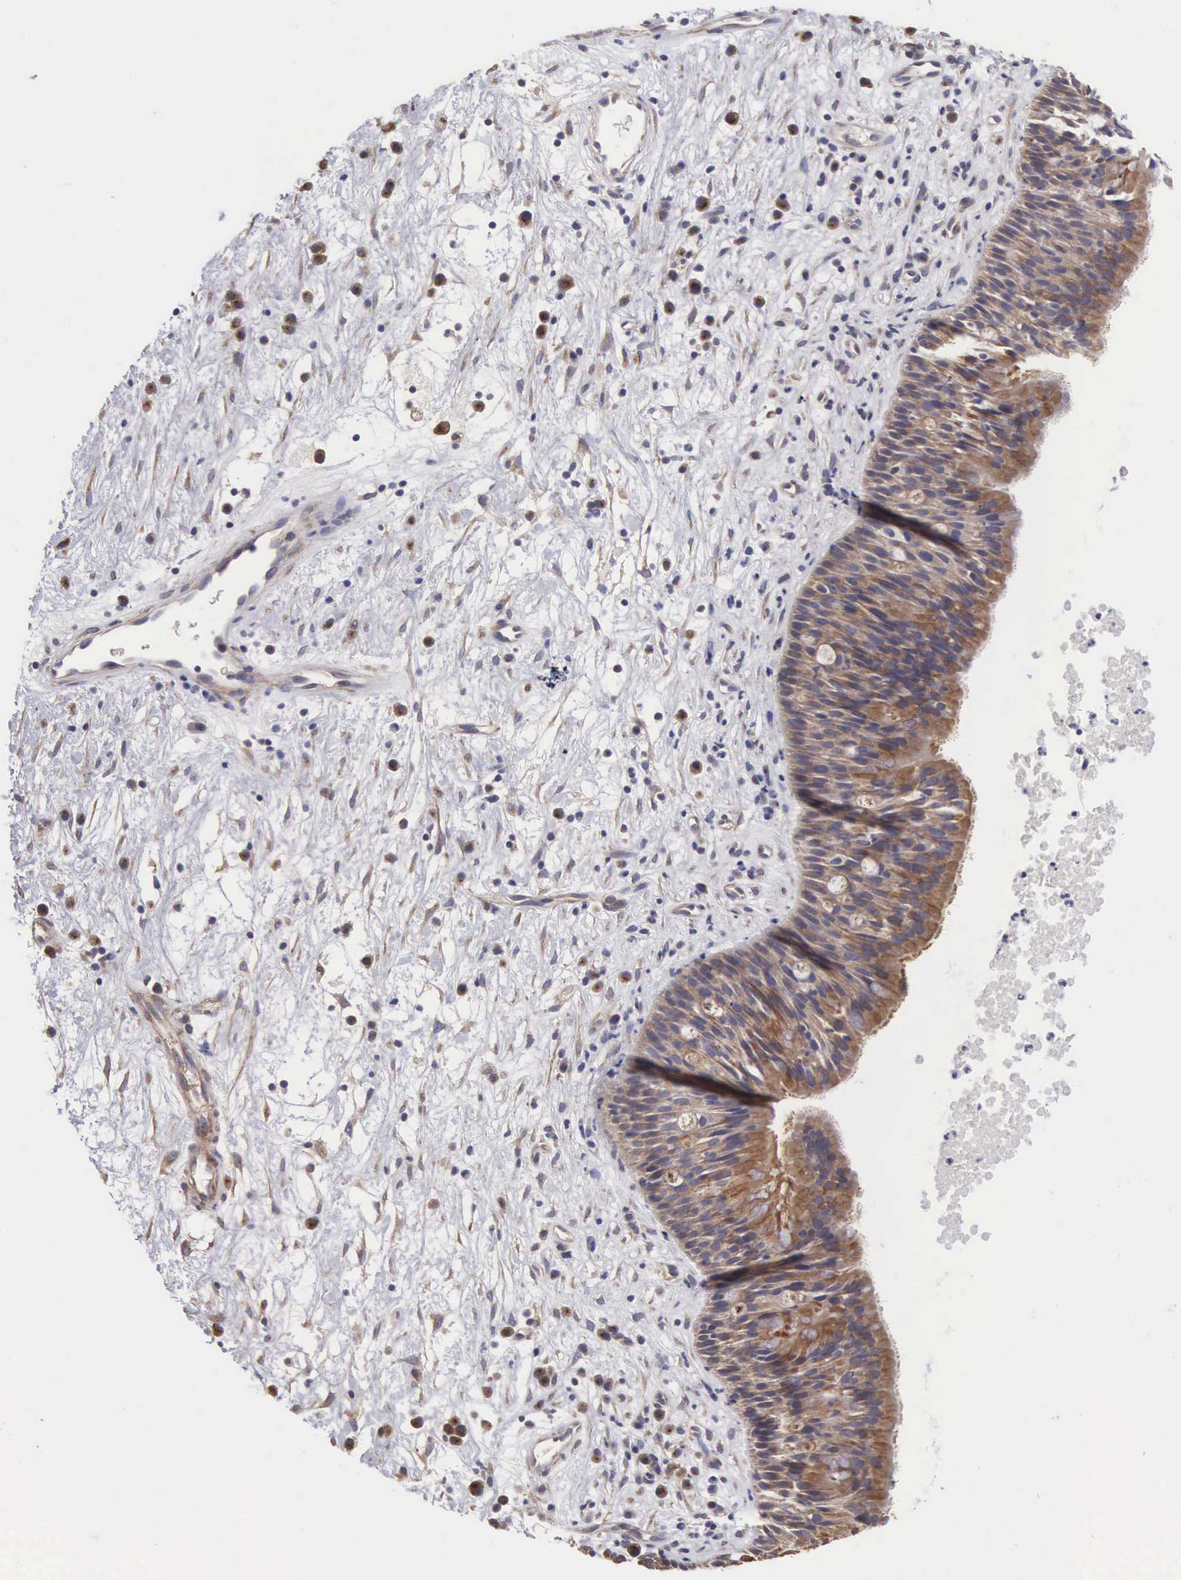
{"staining": {"intensity": "moderate", "quantity": "25%-75%", "location": "cytoplasmic/membranous"}, "tissue": "nasopharynx", "cell_type": "Respiratory epithelial cells", "image_type": "normal", "snomed": [{"axis": "morphology", "description": "Normal tissue, NOS"}, {"axis": "topography", "description": "Nasopharynx"}], "caption": "Nasopharynx stained with IHC exhibits moderate cytoplasmic/membranous staining in approximately 25%-75% of respiratory epithelial cells. The protein of interest is stained brown, and the nuclei are stained in blue (DAB IHC with brightfield microscopy, high magnification).", "gene": "SLITRK4", "patient": {"sex": "male", "age": 13}}